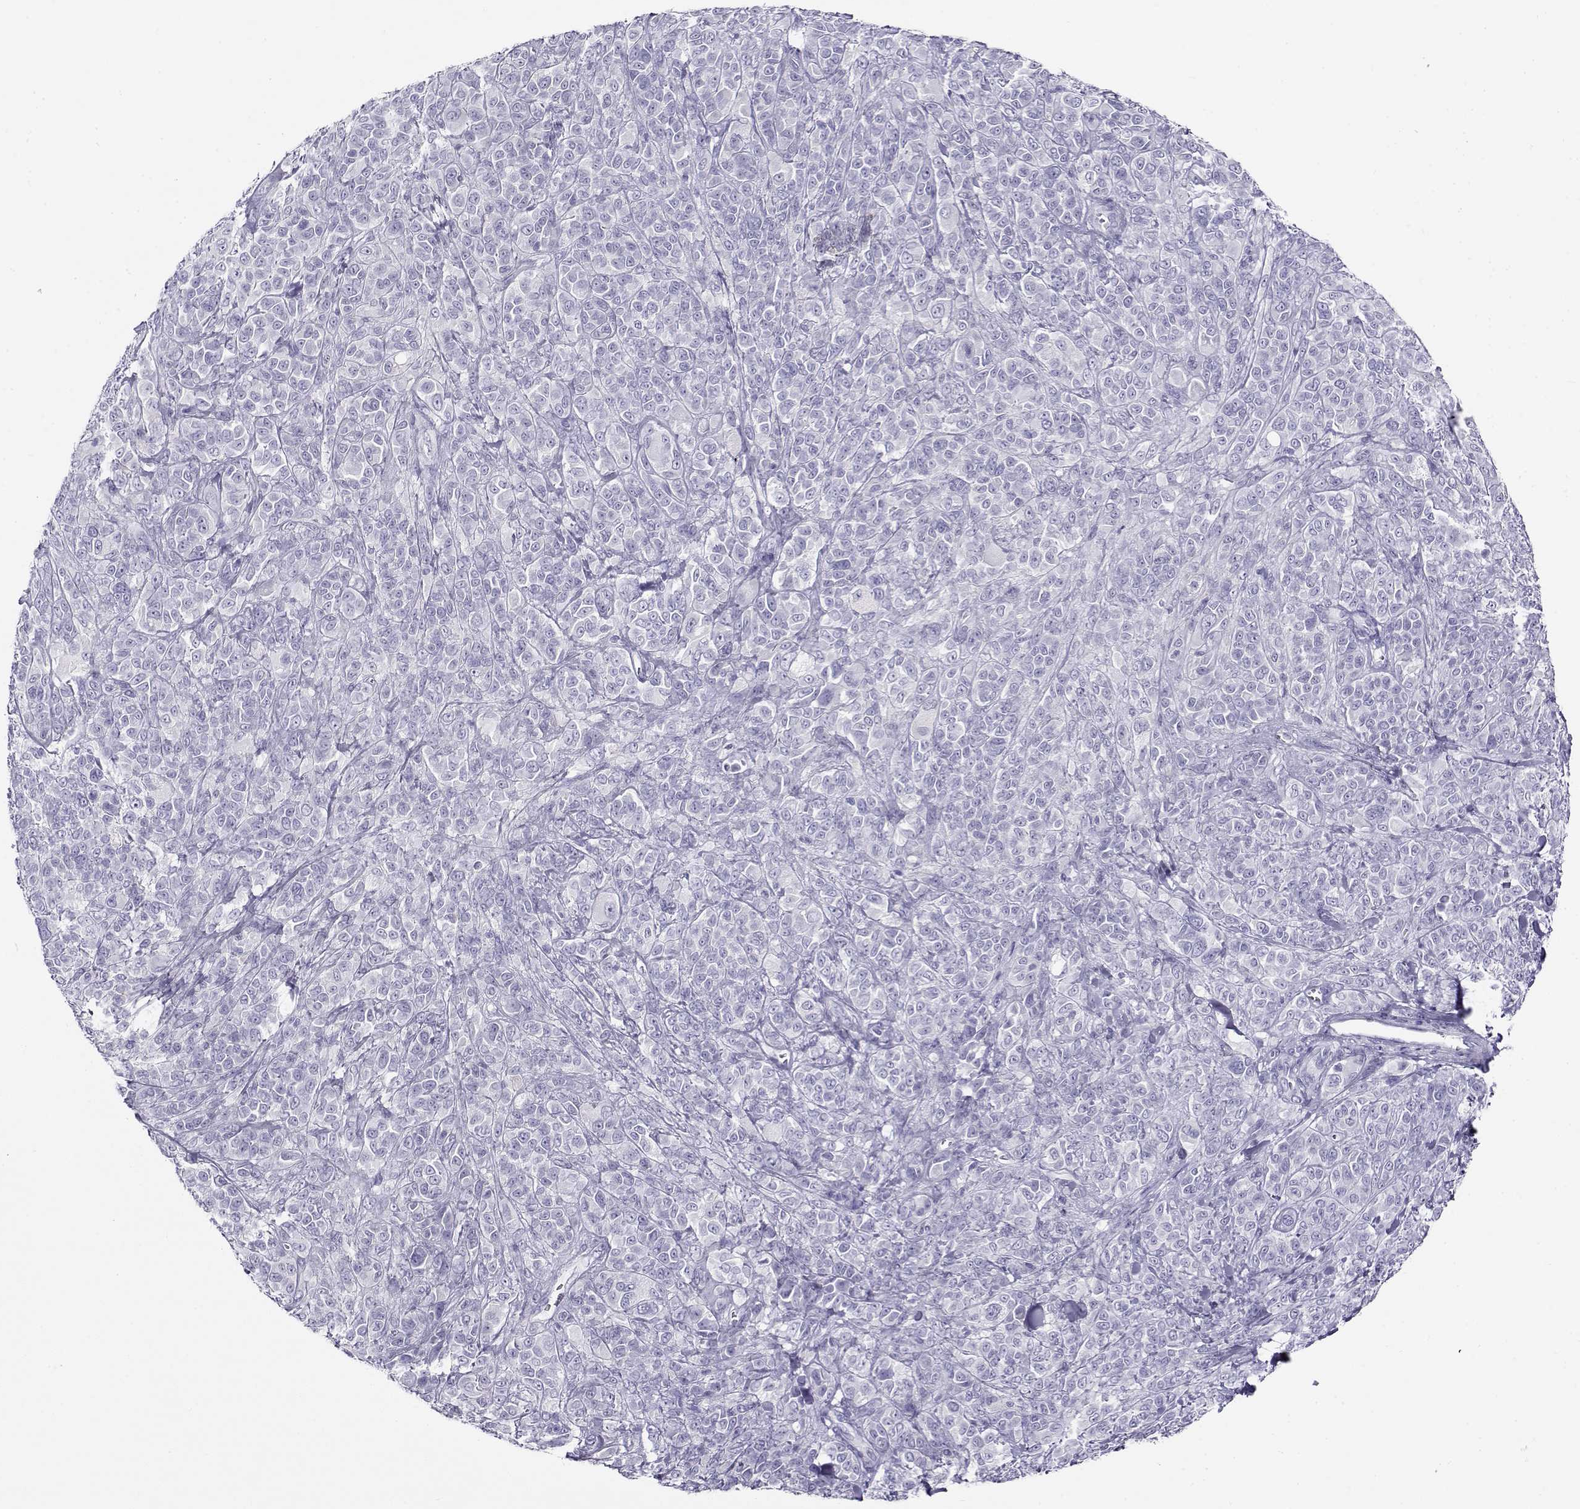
{"staining": {"intensity": "negative", "quantity": "none", "location": "none"}, "tissue": "melanoma", "cell_type": "Tumor cells", "image_type": "cancer", "snomed": [{"axis": "morphology", "description": "Malignant melanoma, NOS"}, {"axis": "topography", "description": "Skin"}], "caption": "An immunohistochemistry image of melanoma is shown. There is no staining in tumor cells of melanoma.", "gene": "CABS1", "patient": {"sex": "female", "age": 87}}